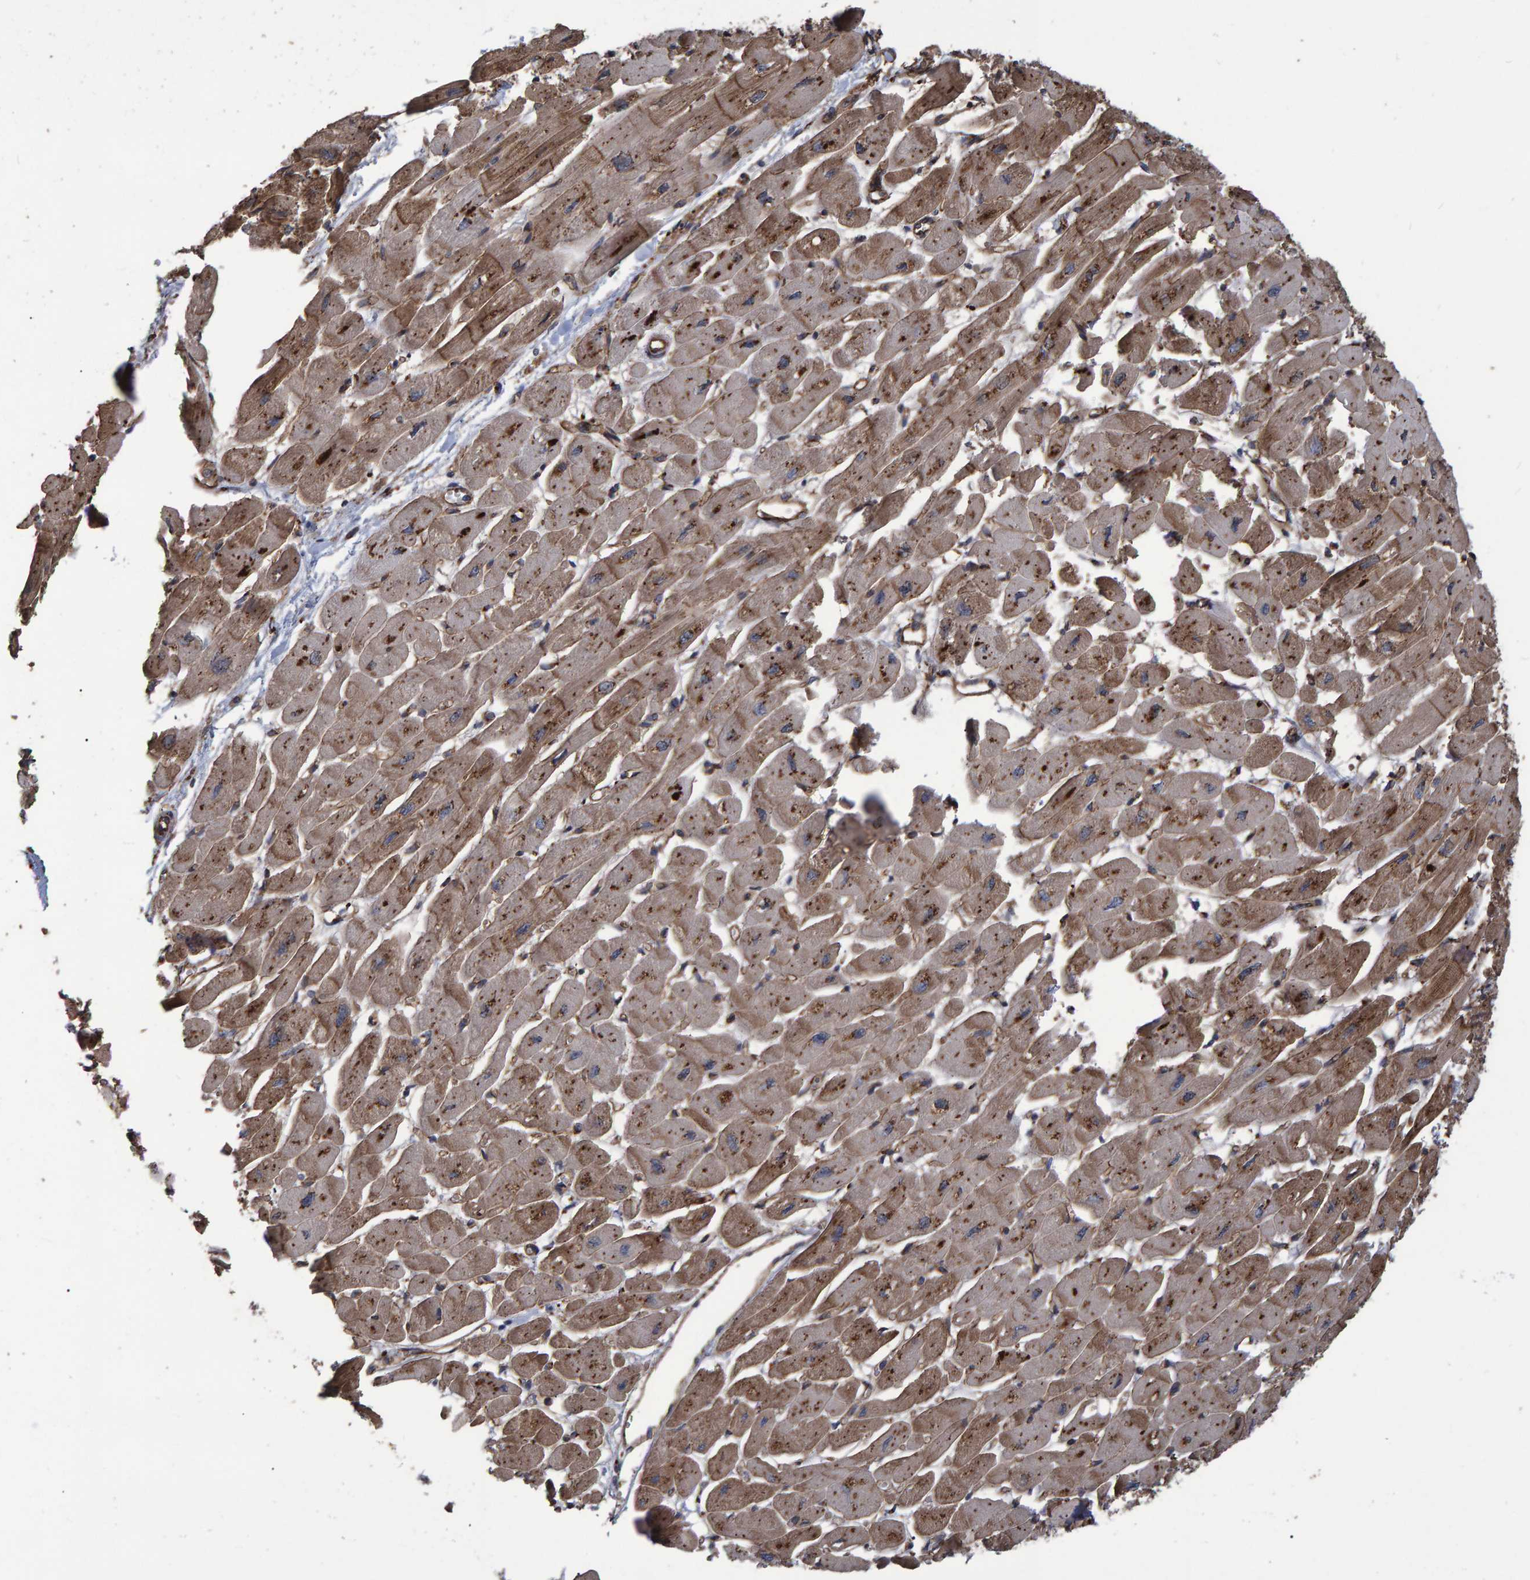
{"staining": {"intensity": "strong", "quantity": ">75%", "location": "cytoplasmic/membranous"}, "tissue": "heart muscle", "cell_type": "Cardiomyocytes", "image_type": "normal", "snomed": [{"axis": "morphology", "description": "Normal tissue, NOS"}, {"axis": "topography", "description": "Heart"}], "caption": "A high amount of strong cytoplasmic/membranous expression is appreciated in about >75% of cardiomyocytes in unremarkable heart muscle. (DAB IHC, brown staining for protein, blue staining for nuclei).", "gene": "TRIM68", "patient": {"sex": "female", "age": 54}}